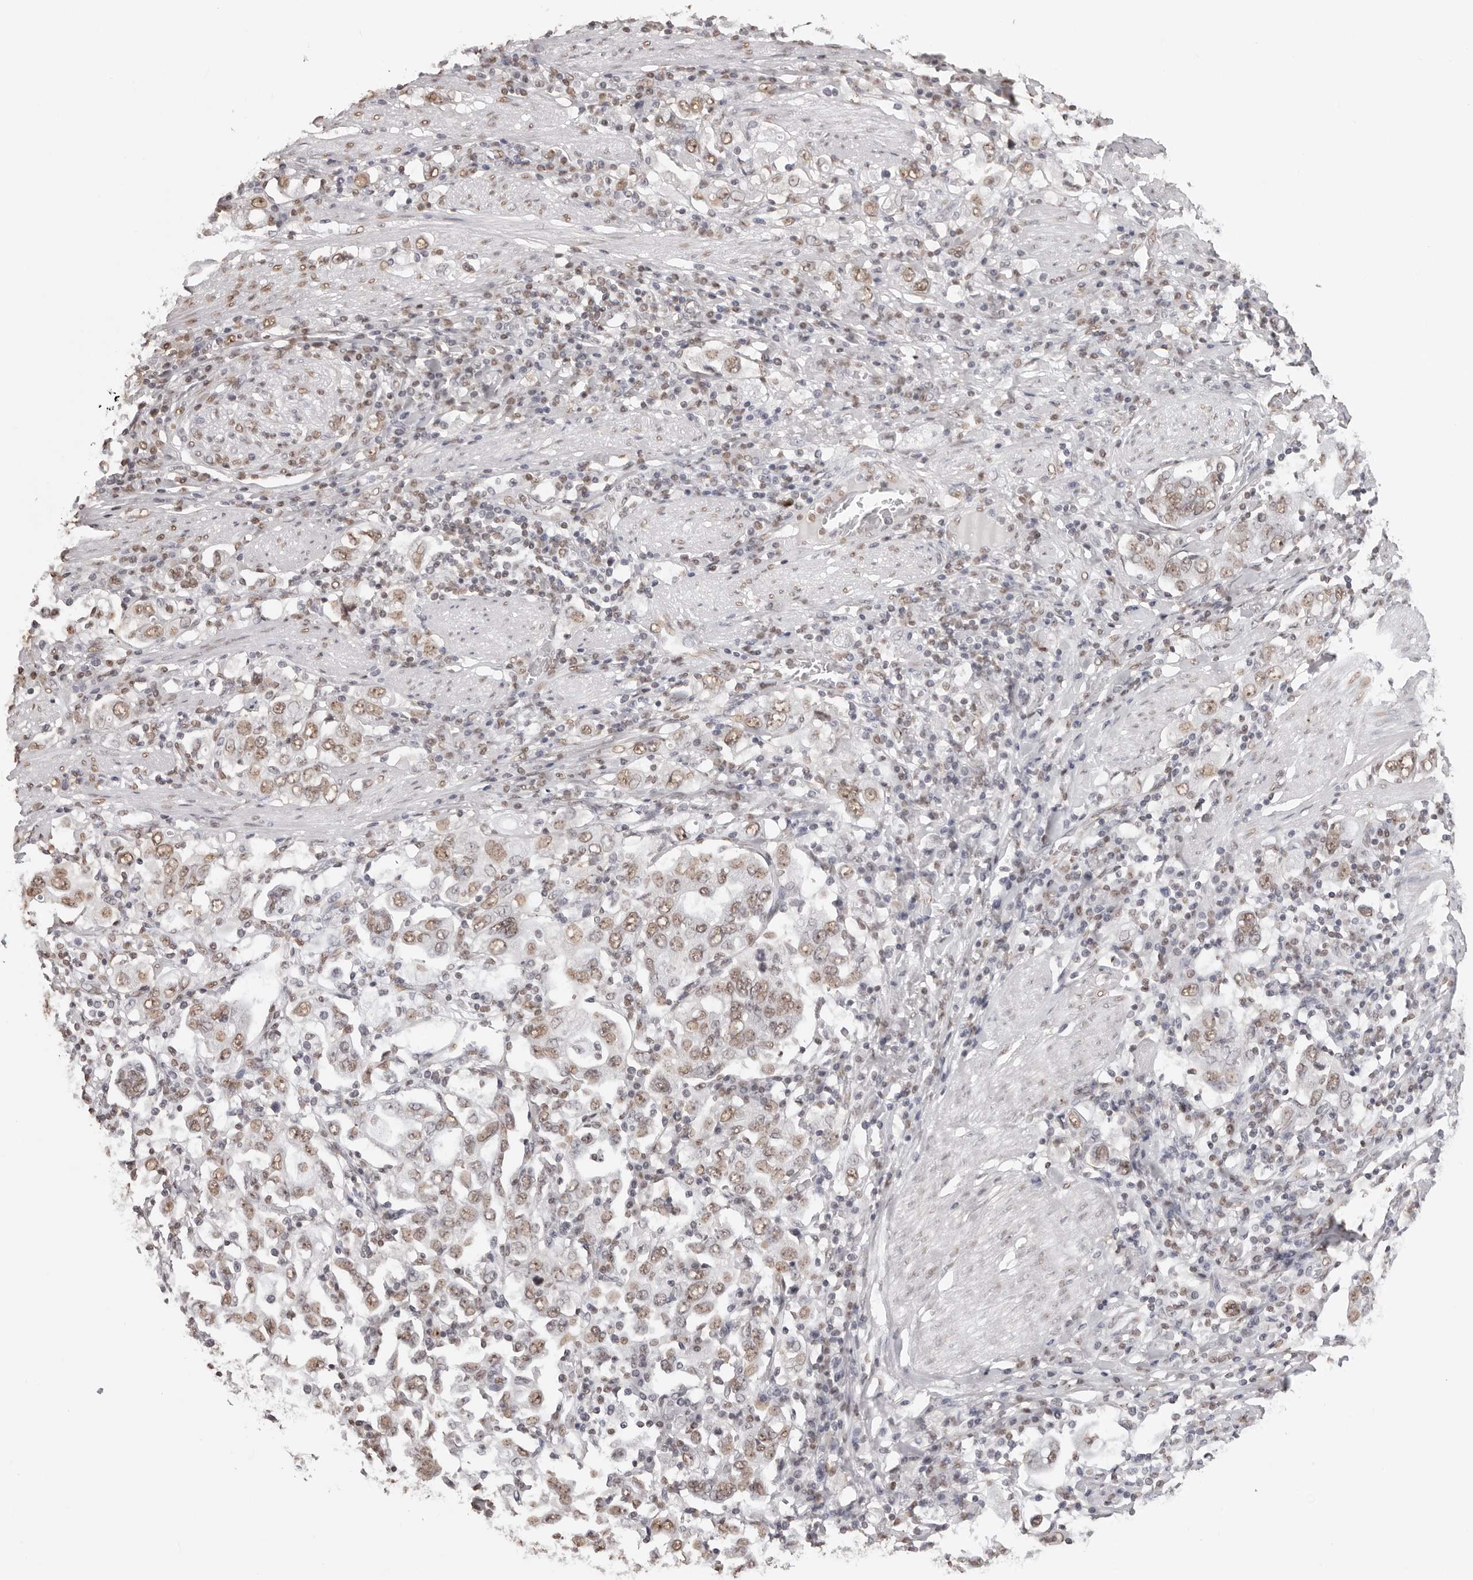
{"staining": {"intensity": "weak", "quantity": ">75%", "location": "nuclear"}, "tissue": "stomach cancer", "cell_type": "Tumor cells", "image_type": "cancer", "snomed": [{"axis": "morphology", "description": "Adenocarcinoma, NOS"}, {"axis": "topography", "description": "Stomach, upper"}], "caption": "Immunohistochemical staining of adenocarcinoma (stomach) shows weak nuclear protein expression in approximately >75% of tumor cells.", "gene": "OLIG3", "patient": {"sex": "male", "age": 62}}